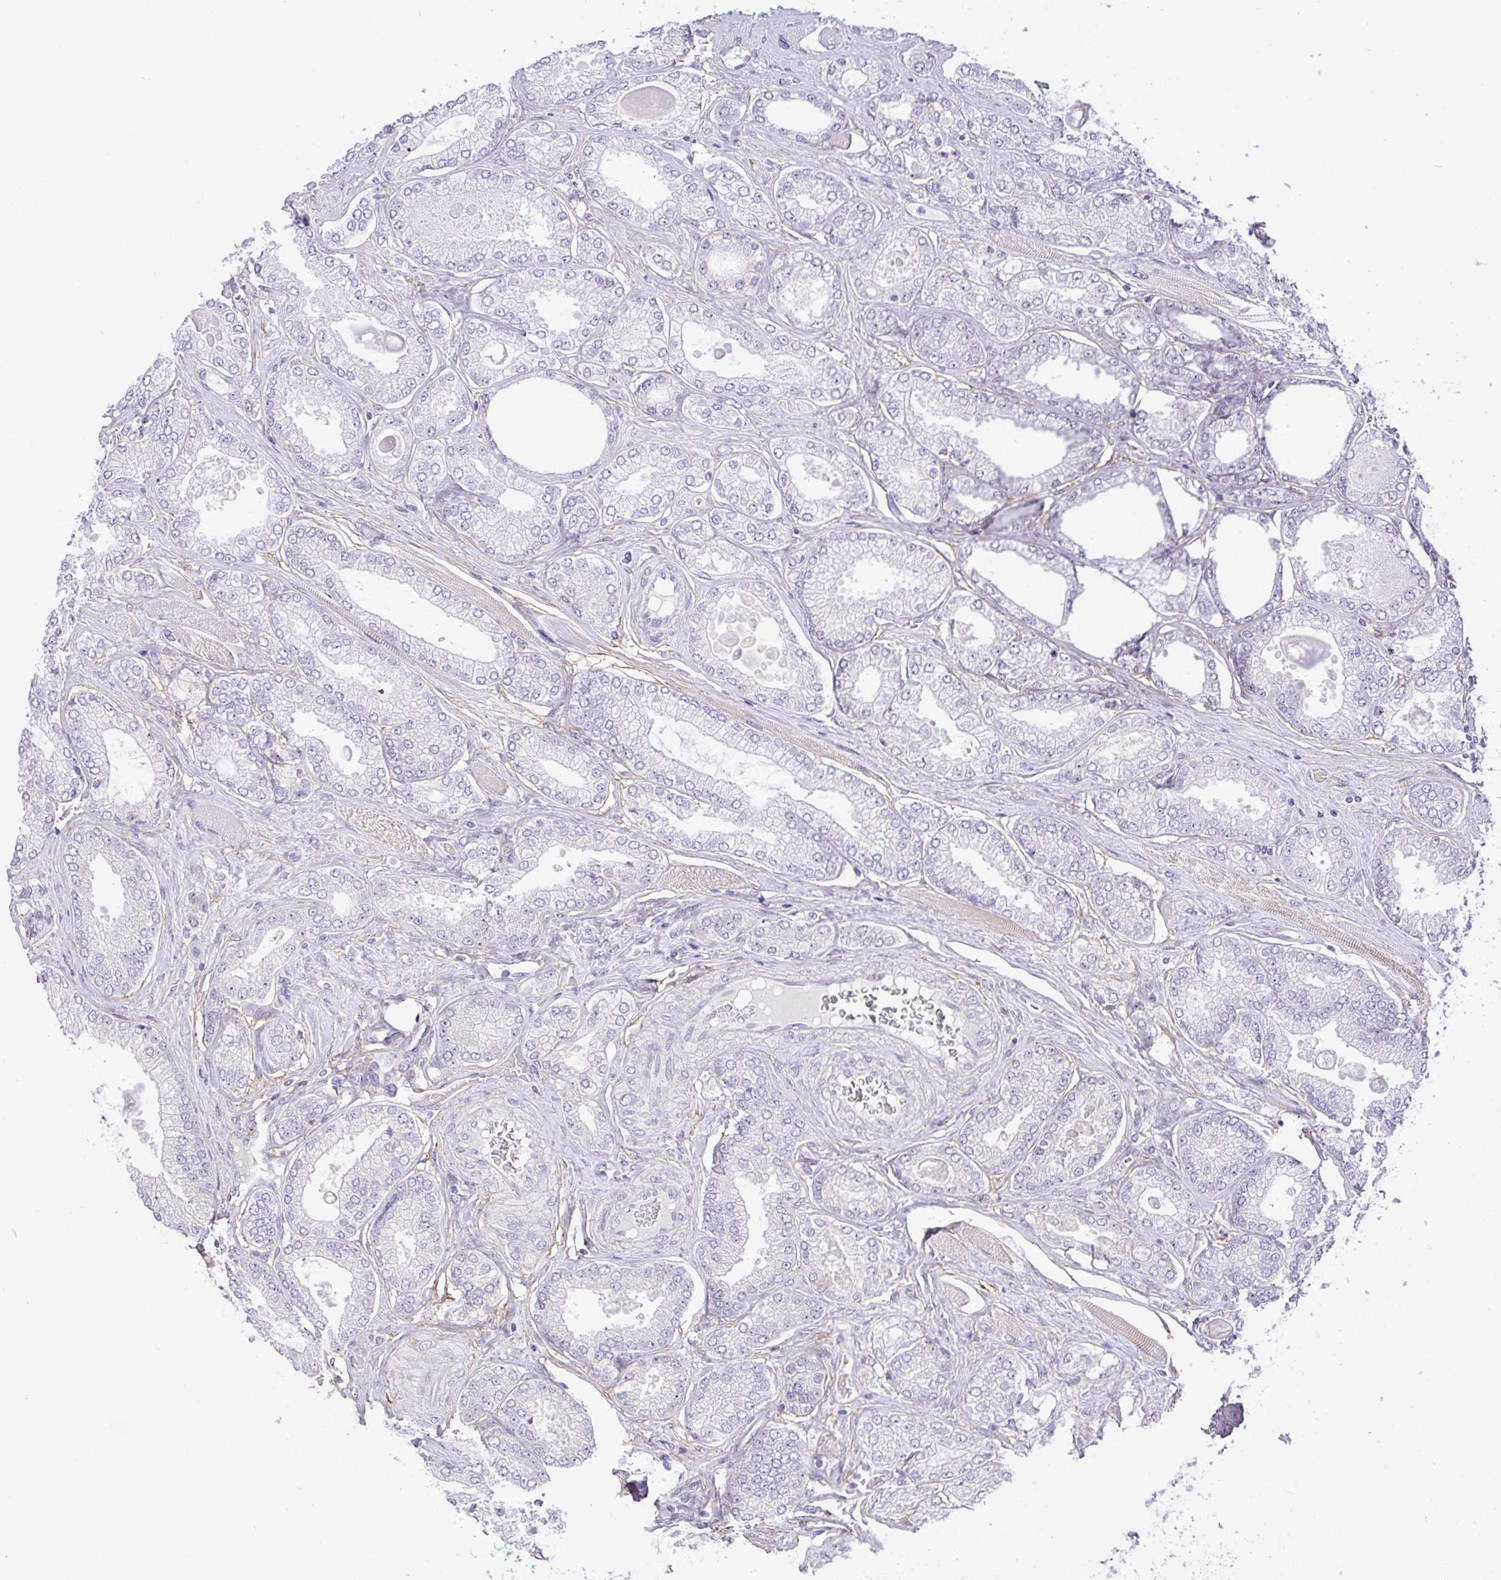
{"staining": {"intensity": "negative", "quantity": "none", "location": "none"}, "tissue": "prostate cancer", "cell_type": "Tumor cells", "image_type": "cancer", "snomed": [{"axis": "morphology", "description": "Adenocarcinoma, High grade"}, {"axis": "topography", "description": "Prostate"}], "caption": "An IHC photomicrograph of high-grade adenocarcinoma (prostate) is shown. There is no staining in tumor cells of high-grade adenocarcinoma (prostate).", "gene": "MXRA8", "patient": {"sex": "male", "age": 68}}